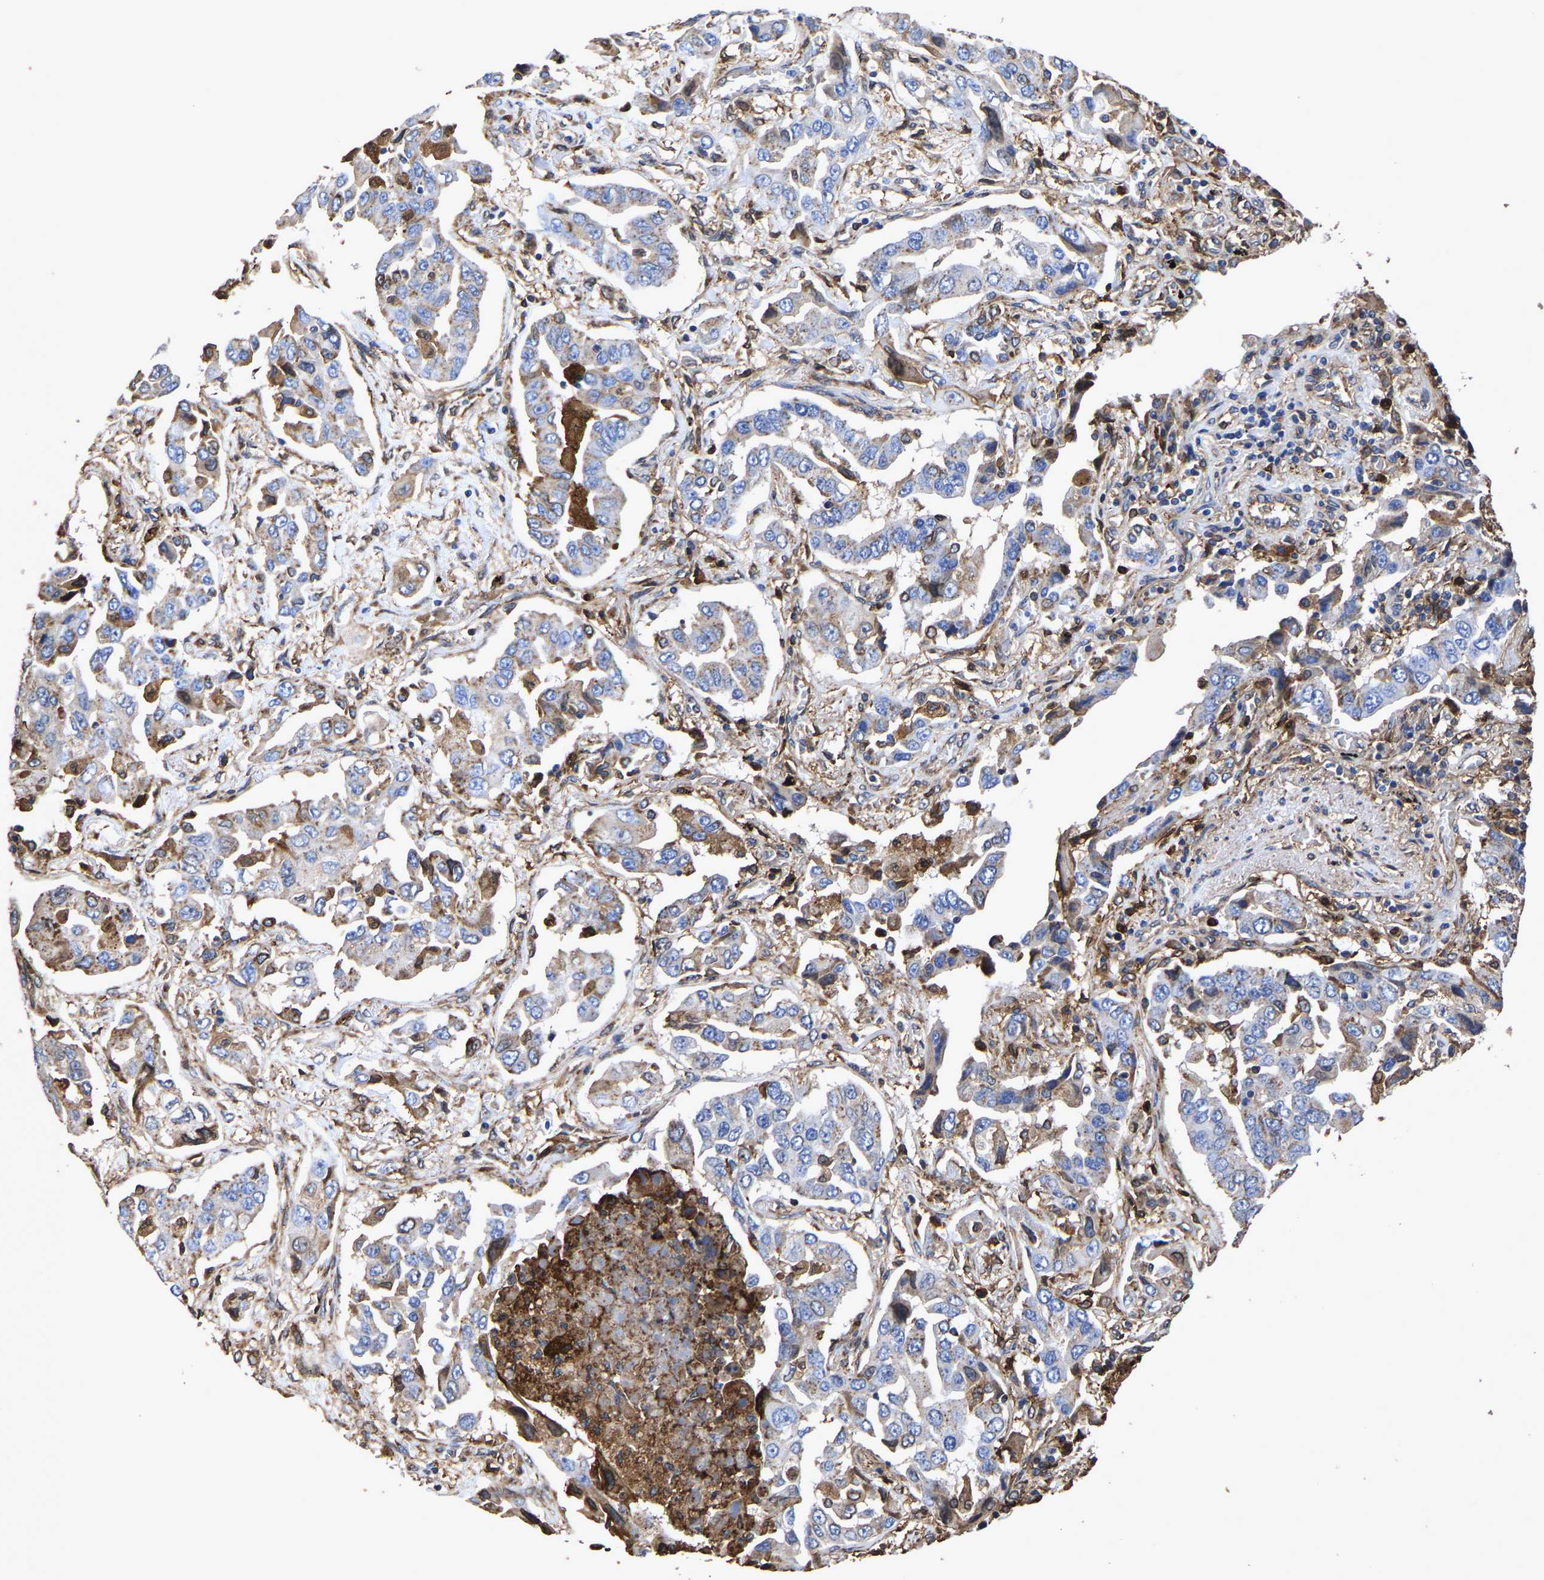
{"staining": {"intensity": "negative", "quantity": "none", "location": "none"}, "tissue": "lung cancer", "cell_type": "Tumor cells", "image_type": "cancer", "snomed": [{"axis": "morphology", "description": "Adenocarcinoma, NOS"}, {"axis": "topography", "description": "Lung"}], "caption": "An image of human adenocarcinoma (lung) is negative for staining in tumor cells. (DAB immunohistochemistry visualized using brightfield microscopy, high magnification).", "gene": "LIF", "patient": {"sex": "female", "age": 65}}